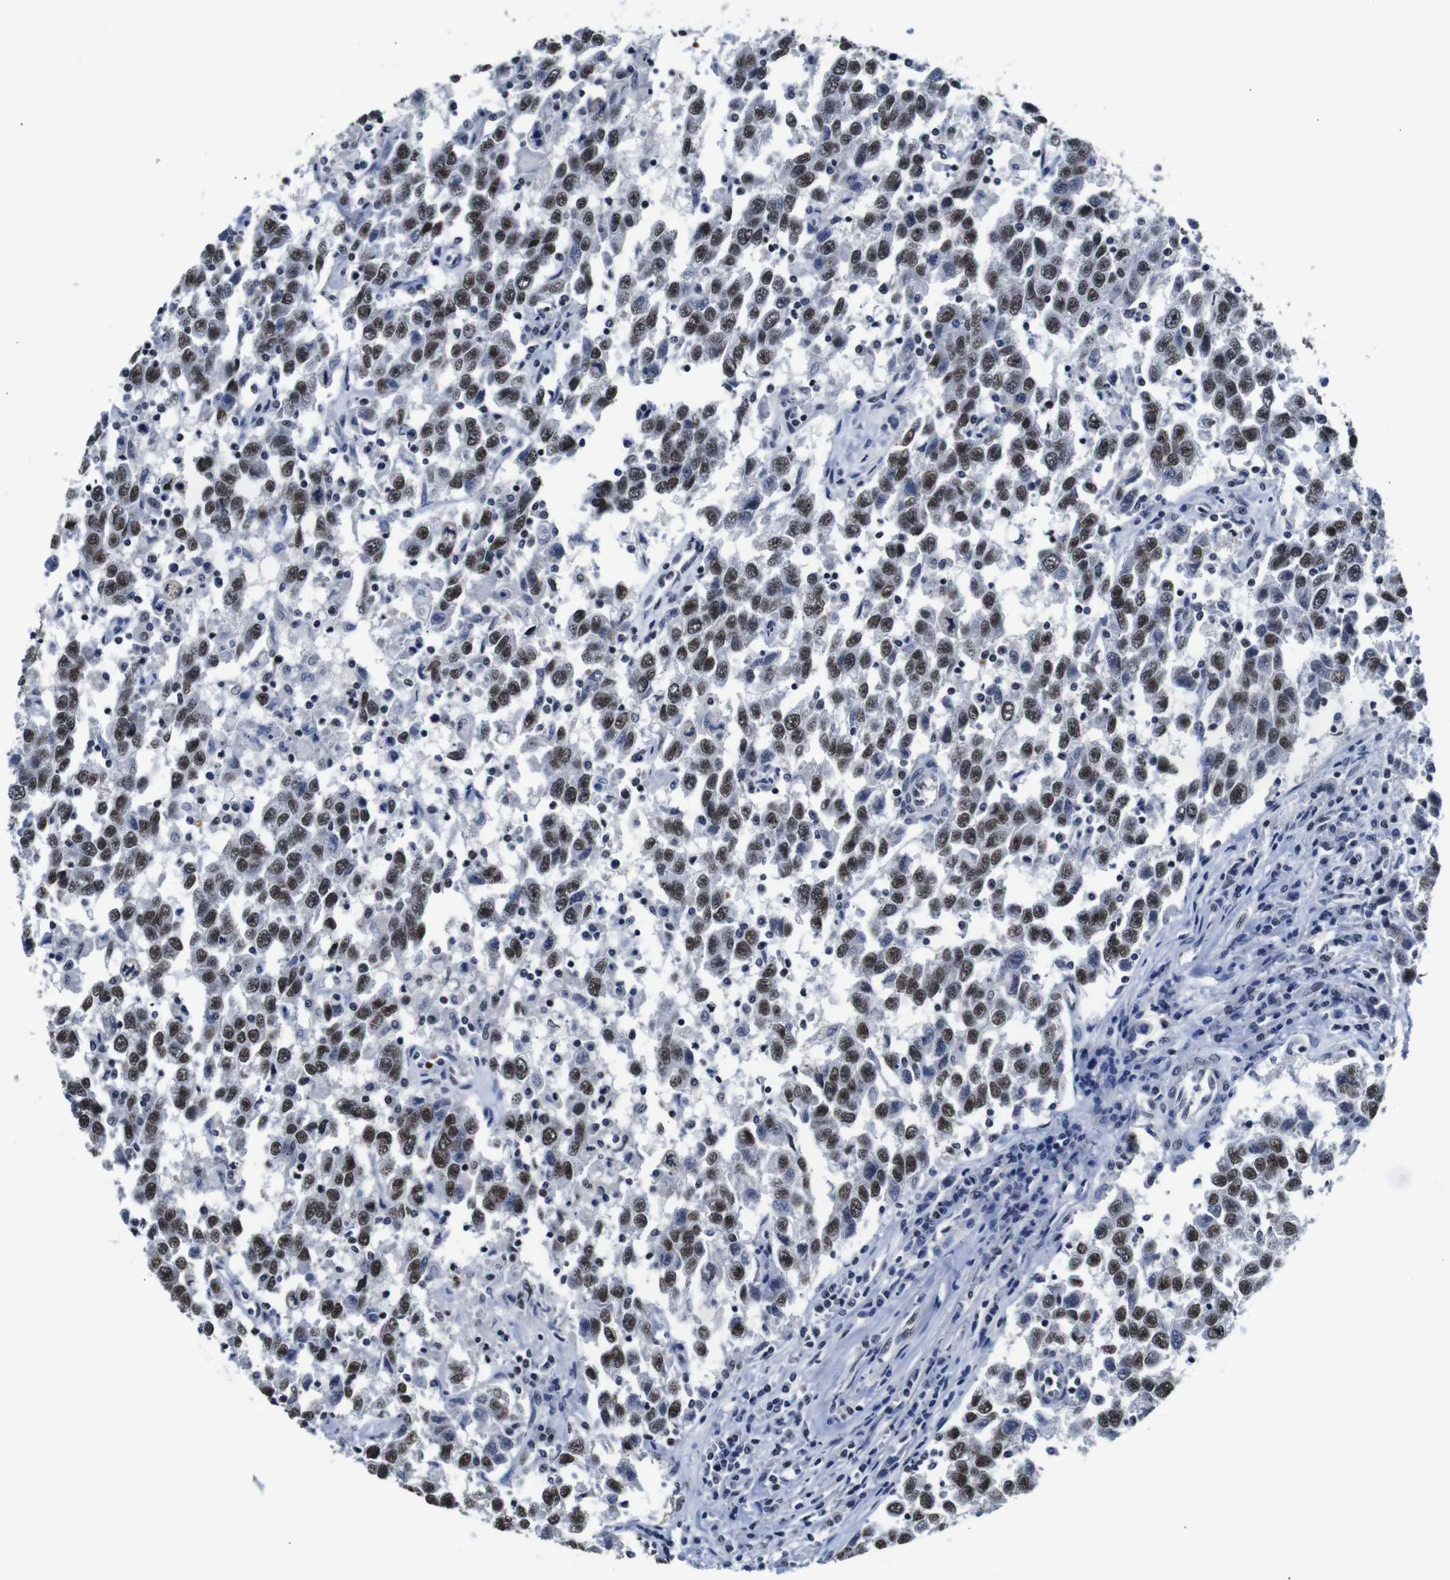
{"staining": {"intensity": "moderate", "quantity": ">75%", "location": "nuclear"}, "tissue": "testis cancer", "cell_type": "Tumor cells", "image_type": "cancer", "snomed": [{"axis": "morphology", "description": "Seminoma, NOS"}, {"axis": "topography", "description": "Testis"}], "caption": "Immunohistochemistry (IHC) histopathology image of neoplastic tissue: seminoma (testis) stained using IHC demonstrates medium levels of moderate protein expression localized specifically in the nuclear of tumor cells, appearing as a nuclear brown color.", "gene": "ILDR2", "patient": {"sex": "male", "age": 41}}